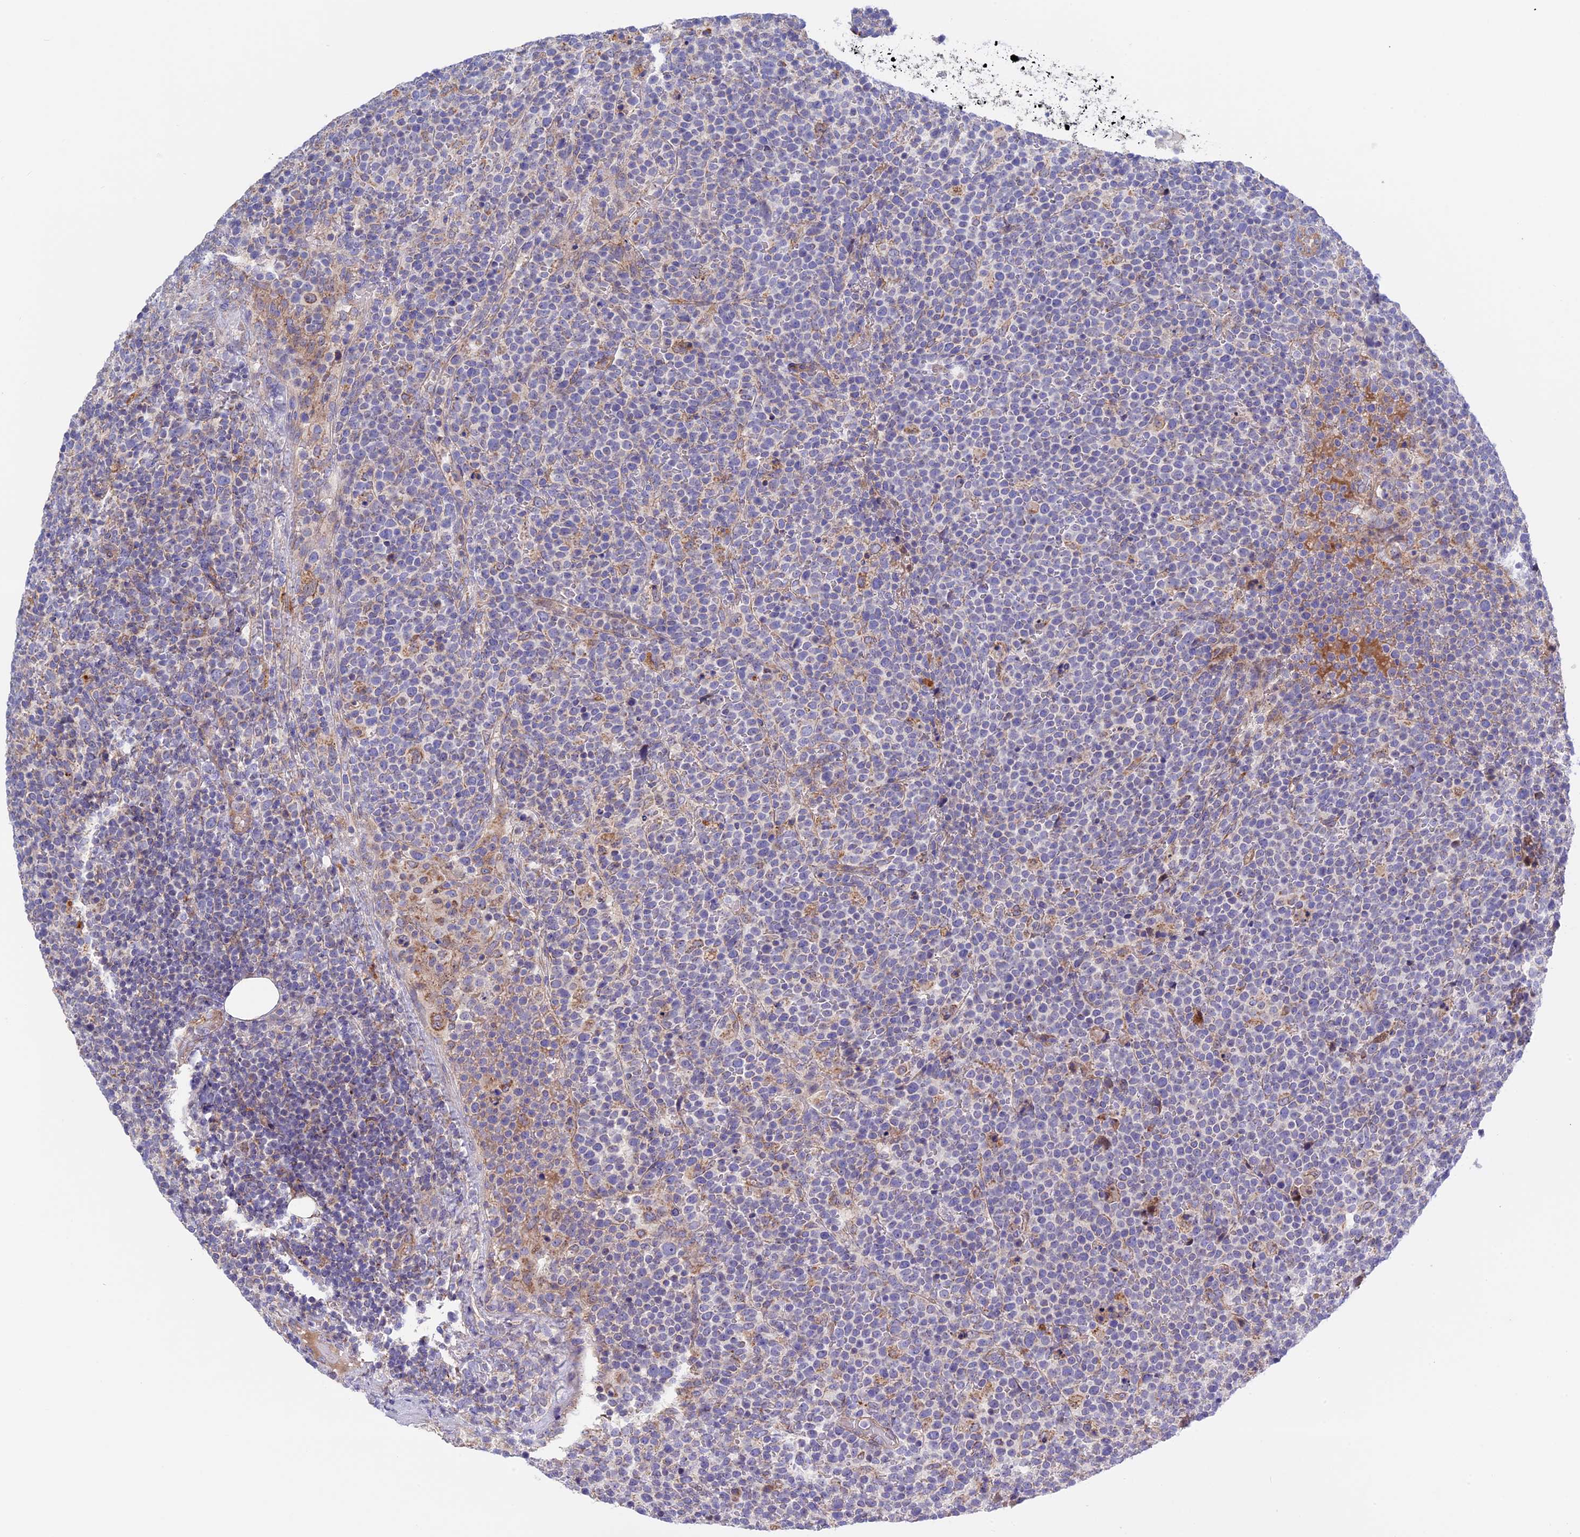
{"staining": {"intensity": "negative", "quantity": "none", "location": "none"}, "tissue": "lymphoma", "cell_type": "Tumor cells", "image_type": "cancer", "snomed": [{"axis": "morphology", "description": "Malignant lymphoma, non-Hodgkin's type, High grade"}, {"axis": "topography", "description": "Lymph node"}], "caption": "This histopathology image is of lymphoma stained with immunohistochemistry (IHC) to label a protein in brown with the nuclei are counter-stained blue. There is no expression in tumor cells.", "gene": "ETFDH", "patient": {"sex": "male", "age": 61}}